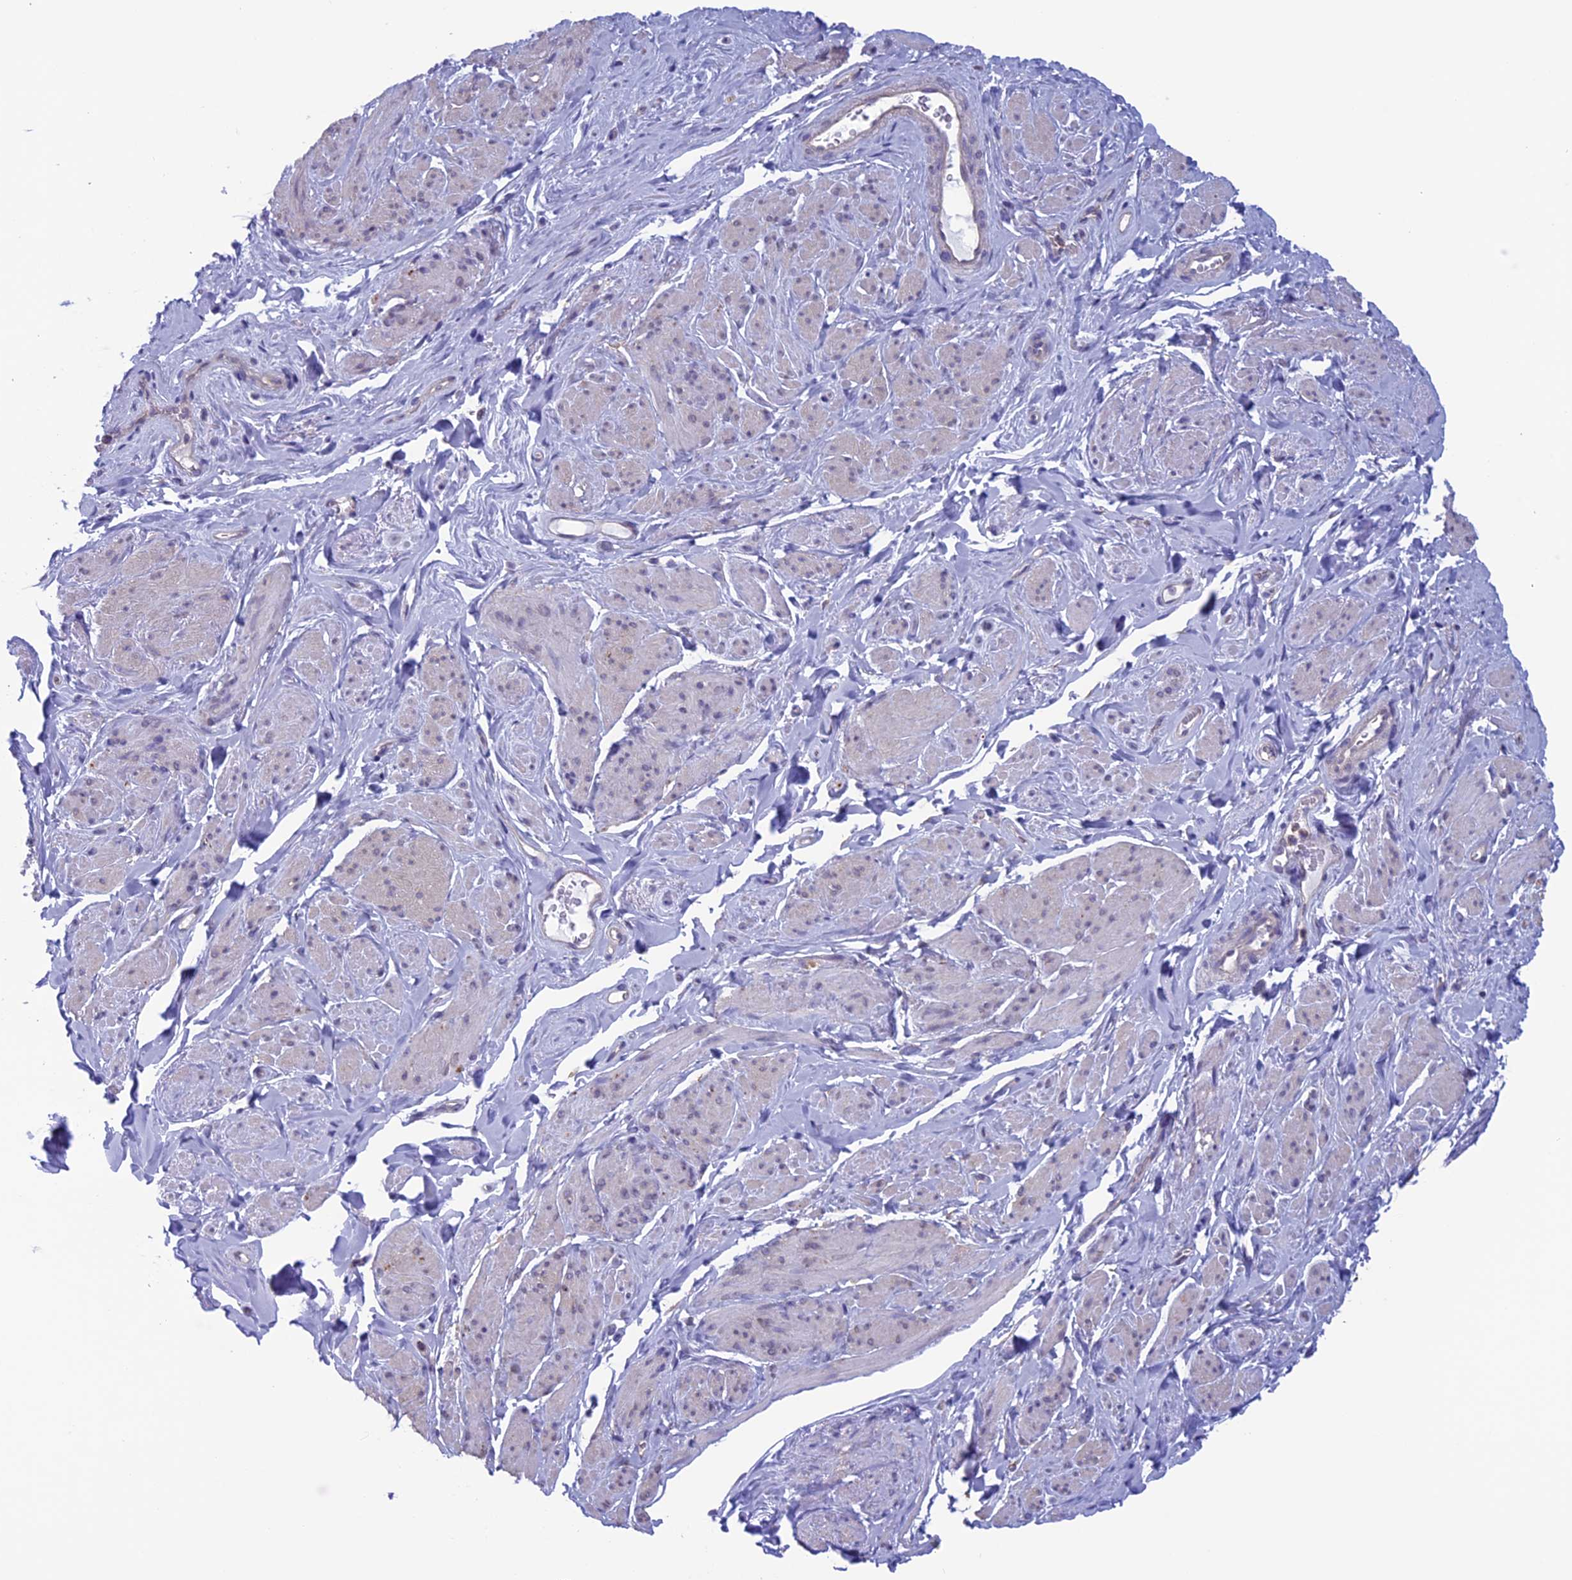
{"staining": {"intensity": "negative", "quantity": "none", "location": "none"}, "tissue": "smooth muscle", "cell_type": "Smooth muscle cells", "image_type": "normal", "snomed": [{"axis": "morphology", "description": "Normal tissue, NOS"}, {"axis": "topography", "description": "Smooth muscle"}, {"axis": "topography", "description": "Peripheral nerve tissue"}], "caption": "The IHC image has no significant staining in smooth muscle cells of smooth muscle.", "gene": "SLC1A6", "patient": {"sex": "male", "age": 69}}